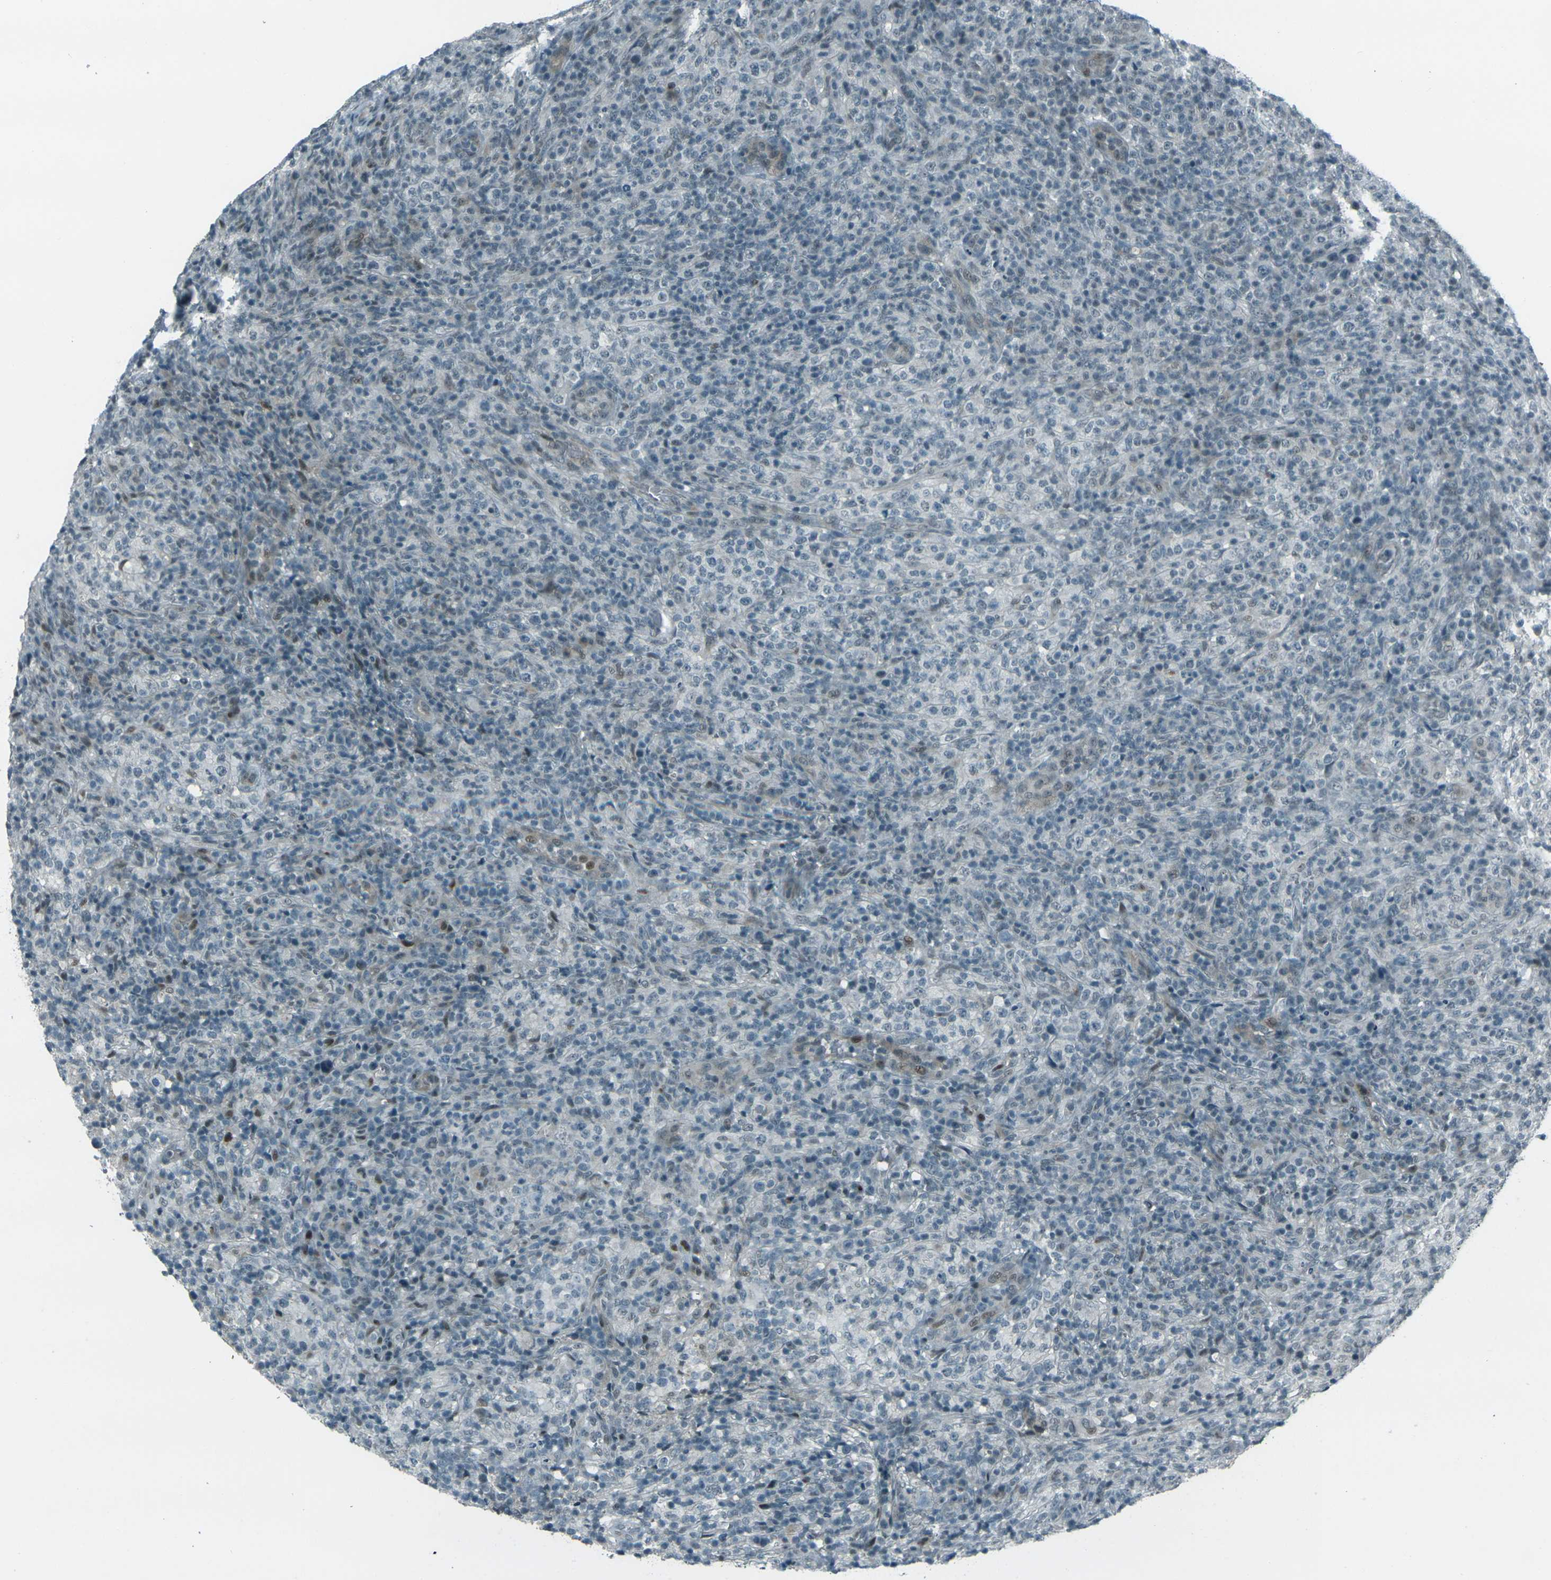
{"staining": {"intensity": "negative", "quantity": "none", "location": "none"}, "tissue": "lymphoma", "cell_type": "Tumor cells", "image_type": "cancer", "snomed": [{"axis": "morphology", "description": "Malignant lymphoma, non-Hodgkin's type, High grade"}, {"axis": "topography", "description": "Lymph node"}], "caption": "High power microscopy micrograph of an IHC photomicrograph of lymphoma, revealing no significant positivity in tumor cells.", "gene": "GPR19", "patient": {"sex": "female", "age": 76}}